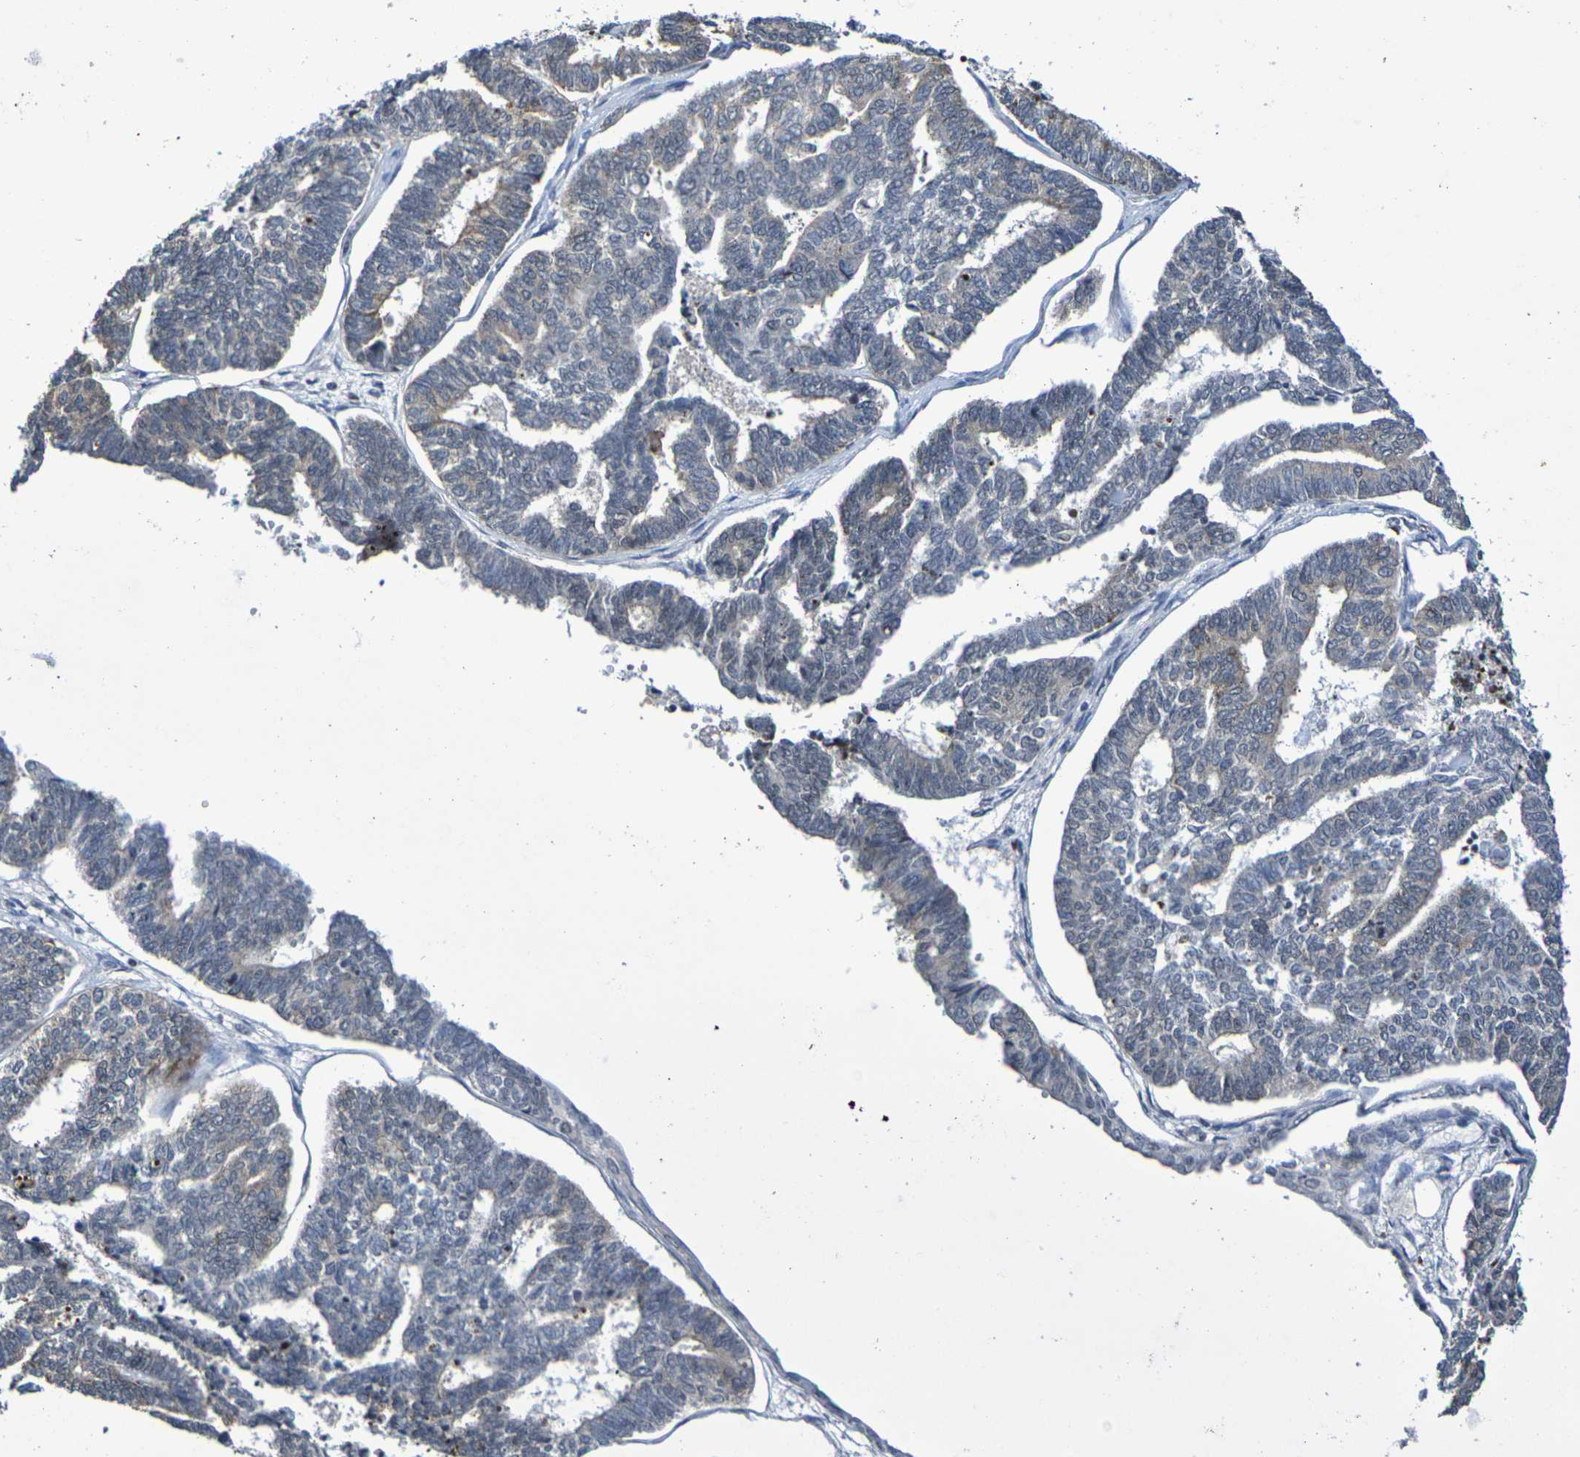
{"staining": {"intensity": "moderate", "quantity": "25%-75%", "location": "cytoplasmic/membranous"}, "tissue": "endometrial cancer", "cell_type": "Tumor cells", "image_type": "cancer", "snomed": [{"axis": "morphology", "description": "Adenocarcinoma, NOS"}, {"axis": "topography", "description": "Endometrium"}], "caption": "DAB immunohistochemical staining of endometrial adenocarcinoma reveals moderate cytoplasmic/membranous protein positivity in approximately 25%-75% of tumor cells.", "gene": "CHRNB1", "patient": {"sex": "female", "age": 70}}